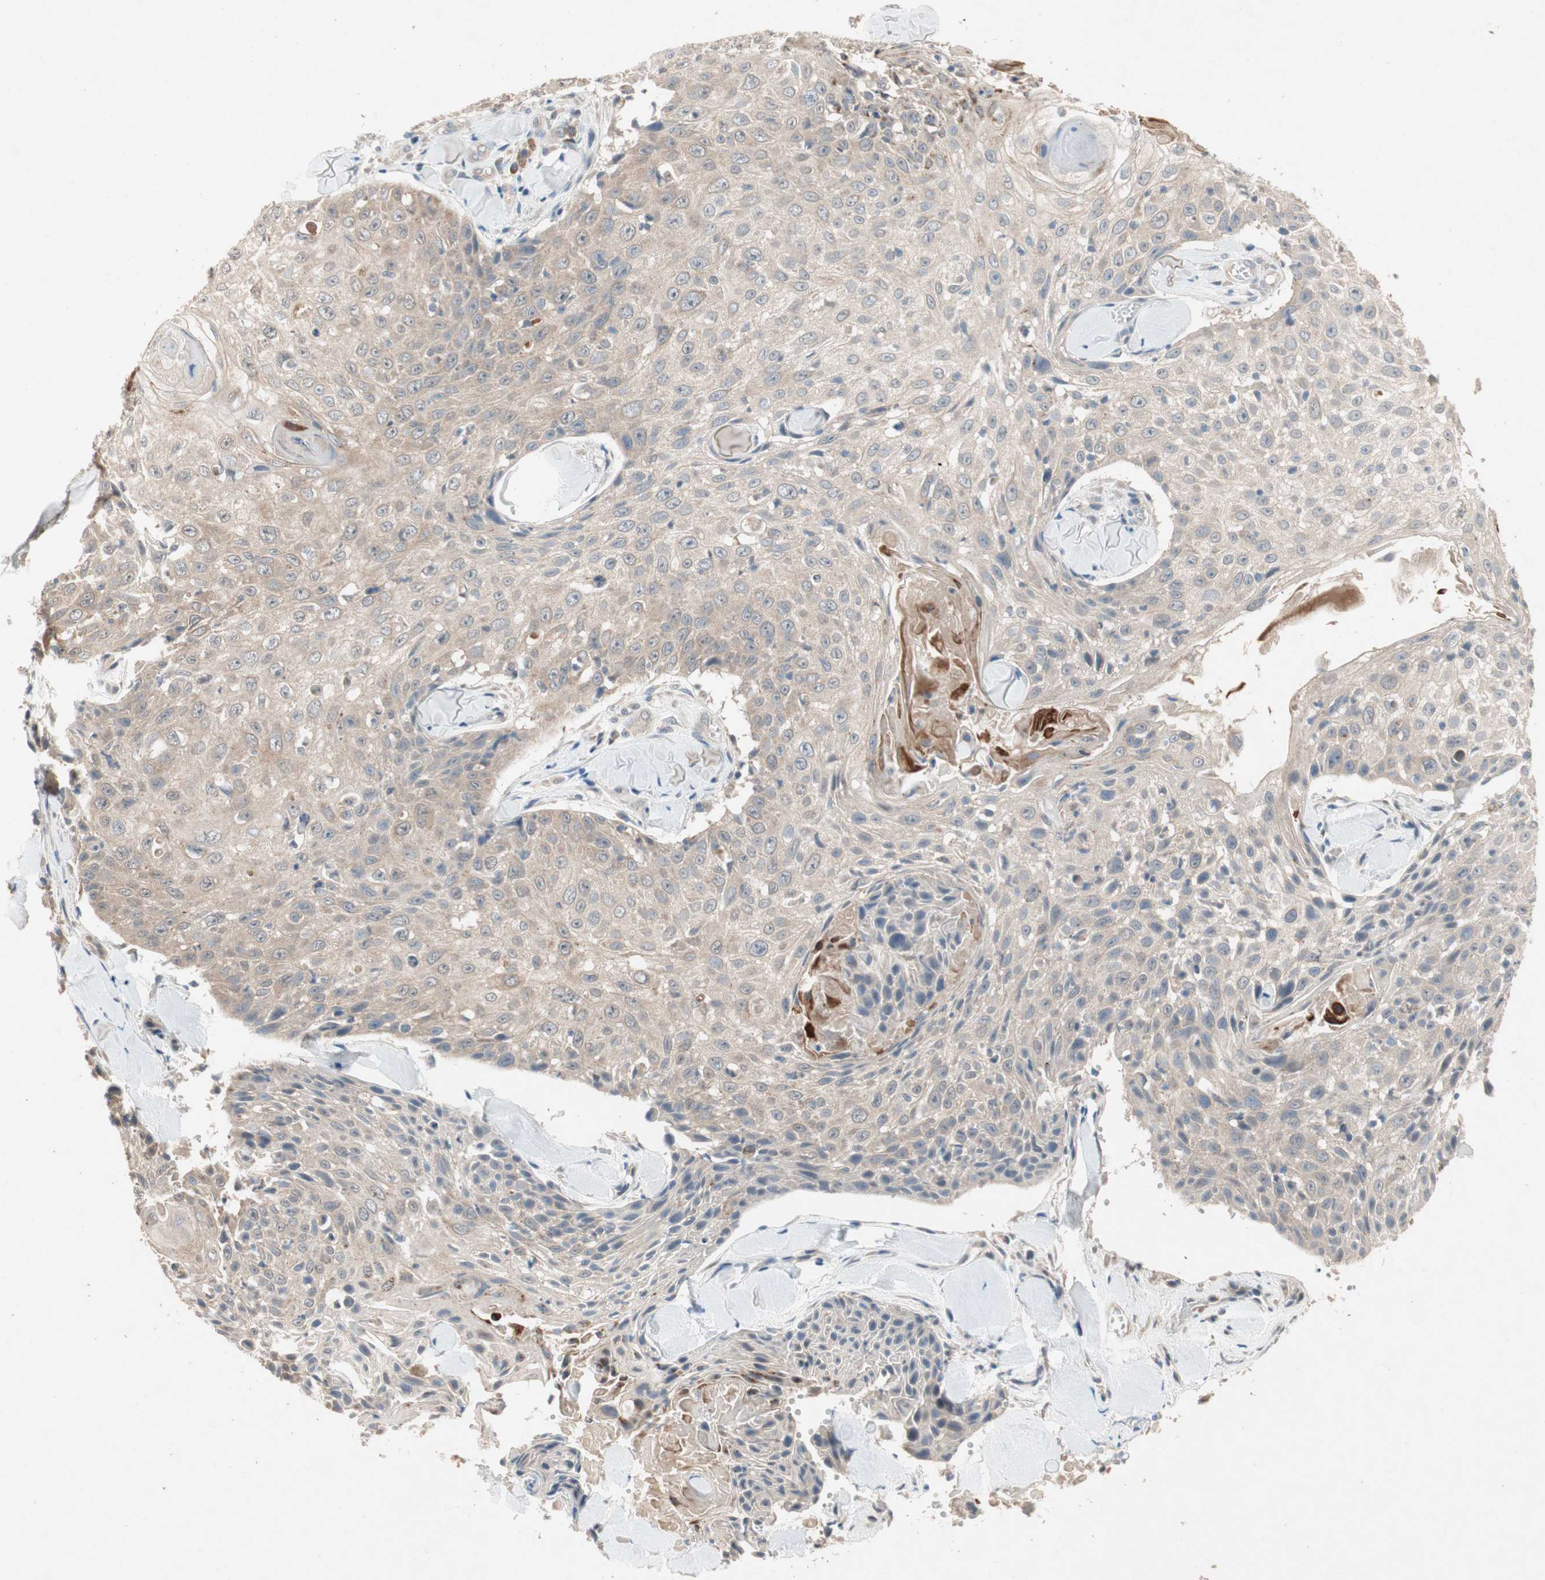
{"staining": {"intensity": "weak", "quantity": ">75%", "location": "cytoplasmic/membranous"}, "tissue": "skin cancer", "cell_type": "Tumor cells", "image_type": "cancer", "snomed": [{"axis": "morphology", "description": "Squamous cell carcinoma, NOS"}, {"axis": "topography", "description": "Skin"}], "caption": "Tumor cells display weak cytoplasmic/membranous positivity in approximately >75% of cells in skin cancer (squamous cell carcinoma).", "gene": "NCLN", "patient": {"sex": "male", "age": 86}}